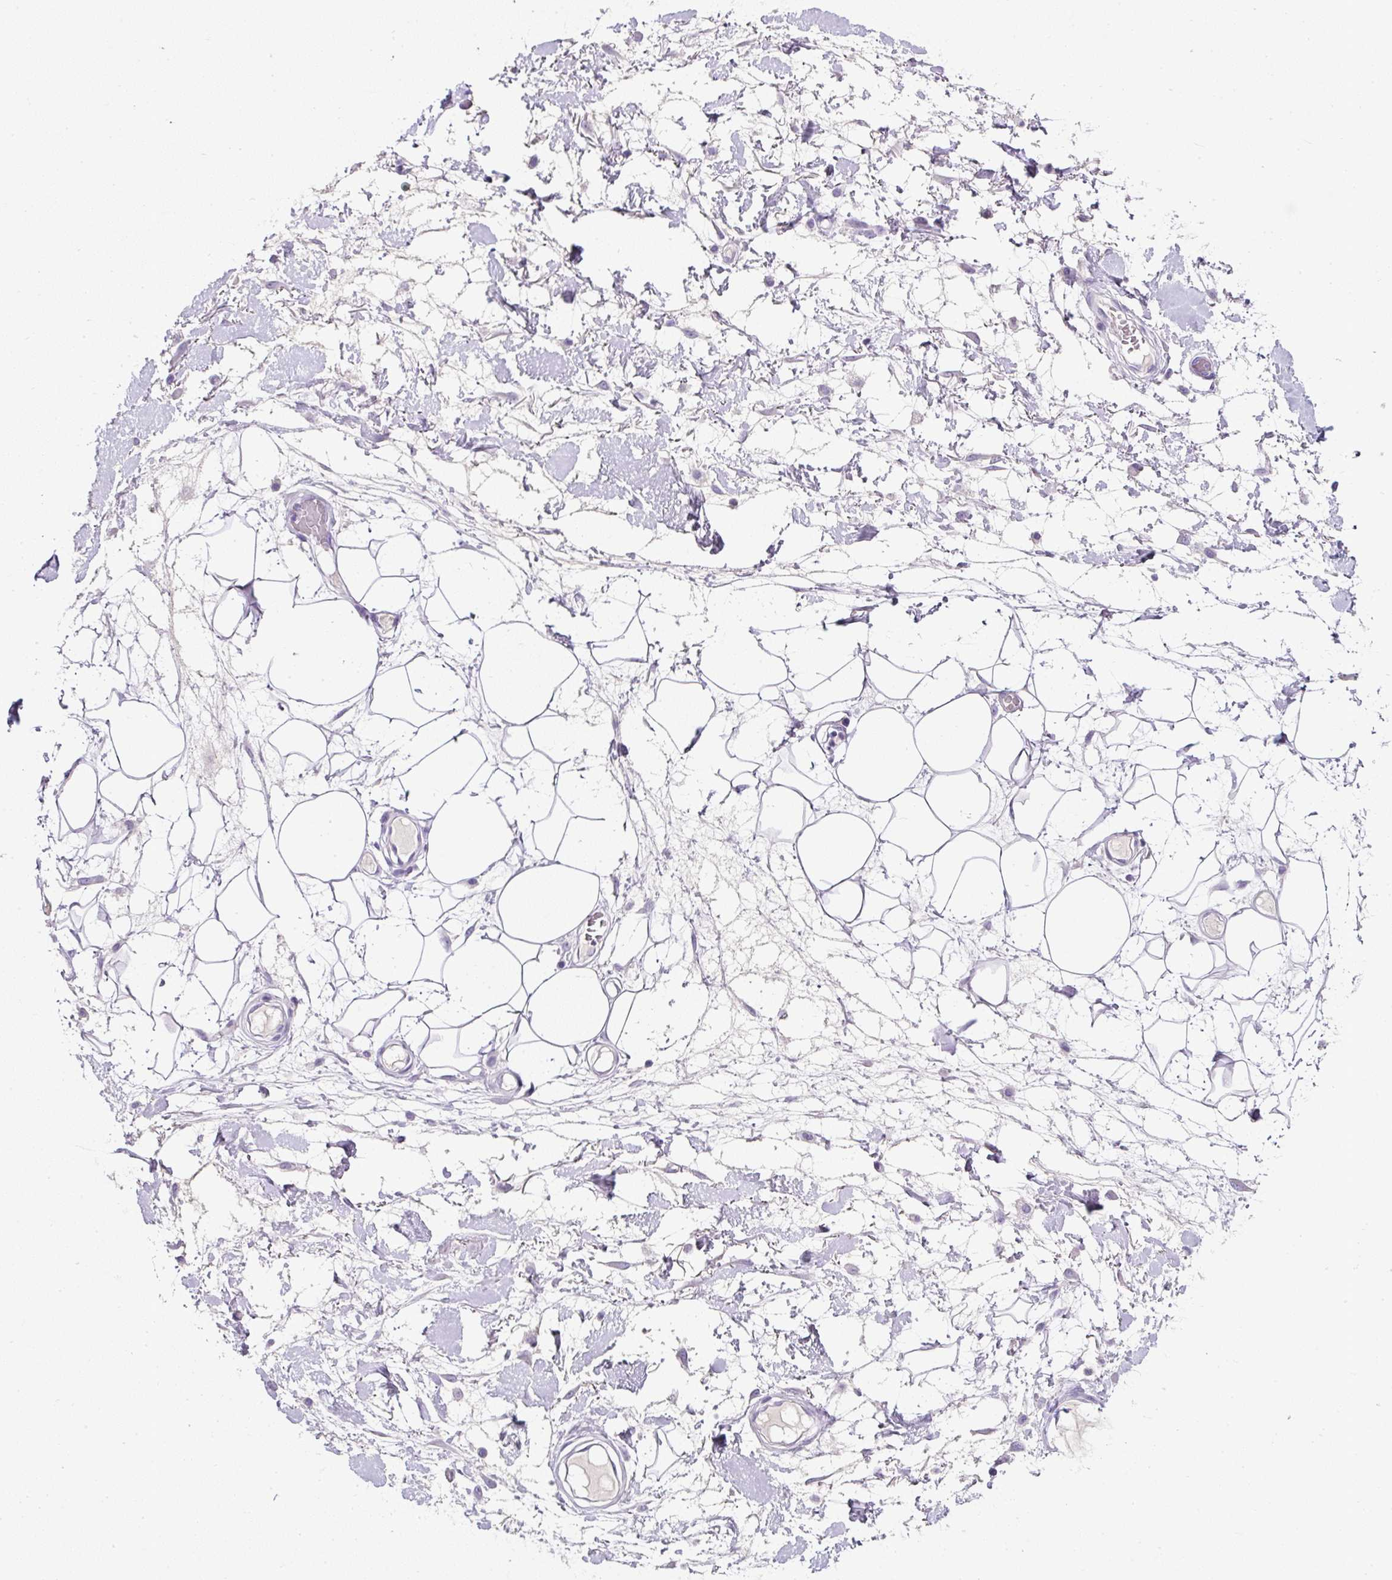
{"staining": {"intensity": "negative", "quantity": "none", "location": "none"}, "tissue": "adipose tissue", "cell_type": "Adipocytes", "image_type": "normal", "snomed": [{"axis": "morphology", "description": "Normal tissue, NOS"}, {"axis": "topography", "description": "Vulva"}, {"axis": "topography", "description": "Peripheral nerve tissue"}], "caption": "Adipocytes show no significant positivity in benign adipose tissue. (Brightfield microscopy of DAB immunohistochemistry (IHC) at high magnification).", "gene": "COL9A2", "patient": {"sex": "female", "age": 68}}